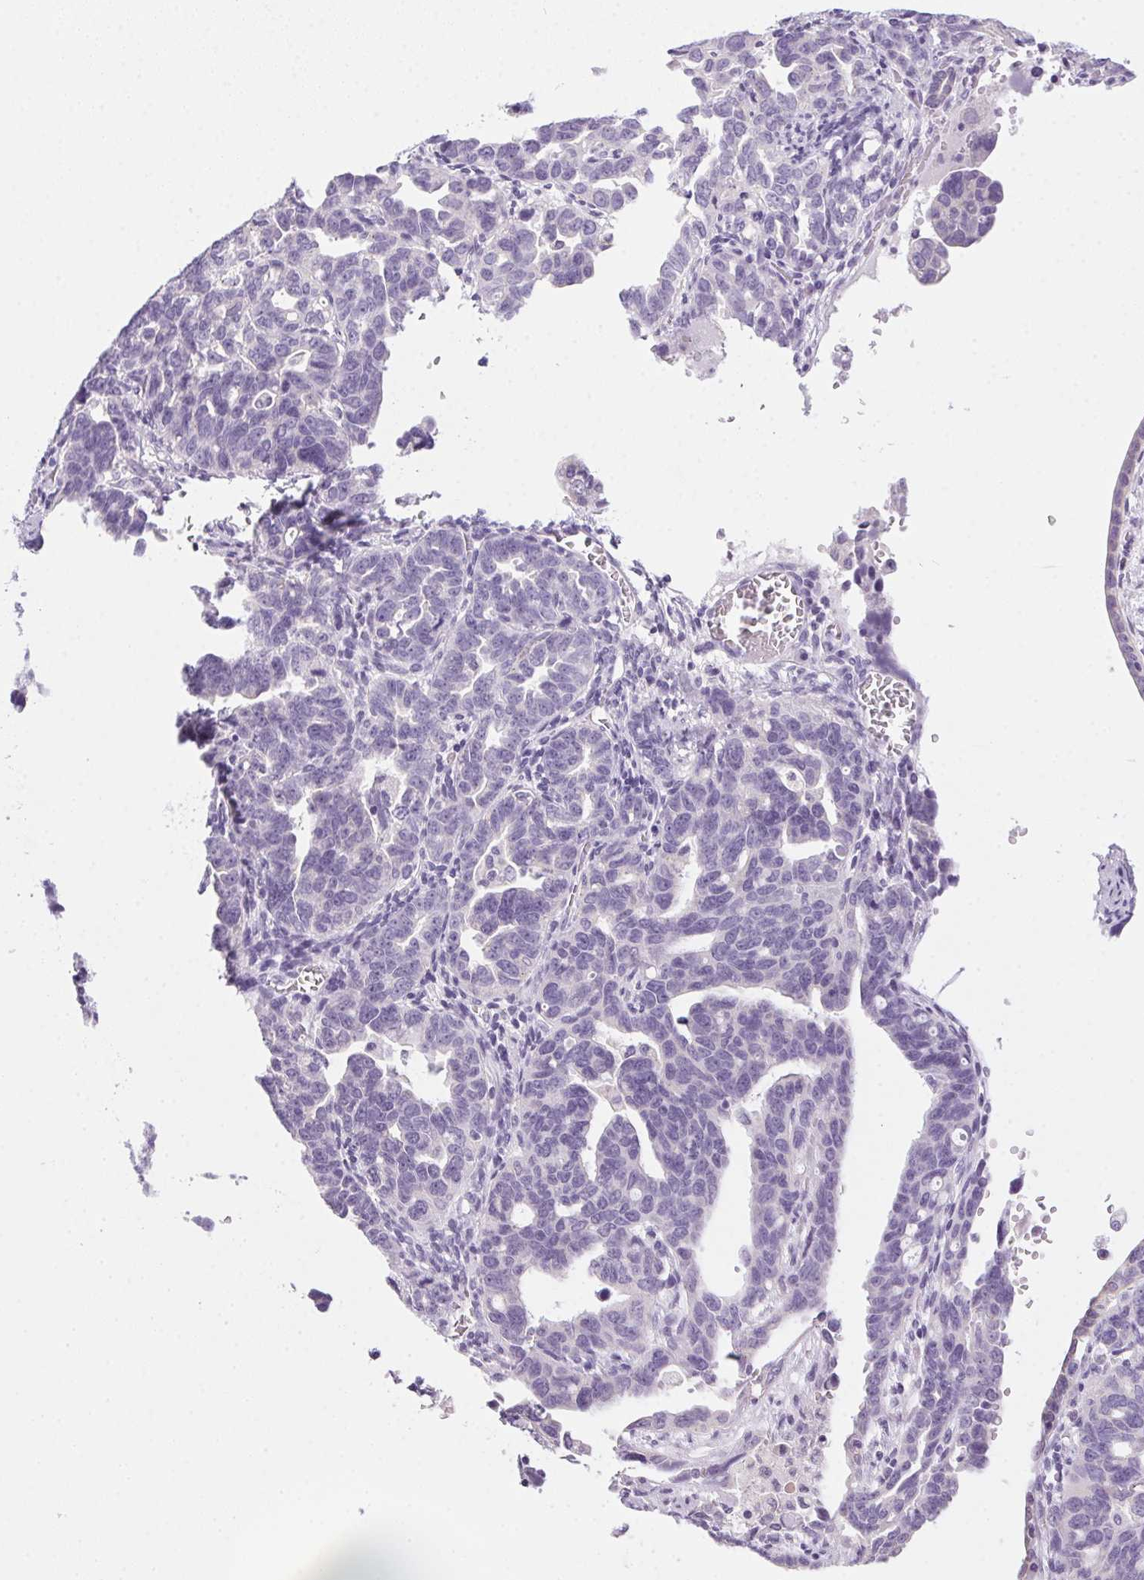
{"staining": {"intensity": "negative", "quantity": "none", "location": "none"}, "tissue": "ovarian cancer", "cell_type": "Tumor cells", "image_type": "cancer", "snomed": [{"axis": "morphology", "description": "Cystadenocarcinoma, serous, NOS"}, {"axis": "topography", "description": "Ovary"}], "caption": "Tumor cells show no significant protein expression in ovarian cancer. The staining was performed using DAB to visualize the protein expression in brown, while the nuclei were stained in blue with hematoxylin (Magnification: 20x).", "gene": "POPDC2", "patient": {"sex": "female", "age": 69}}